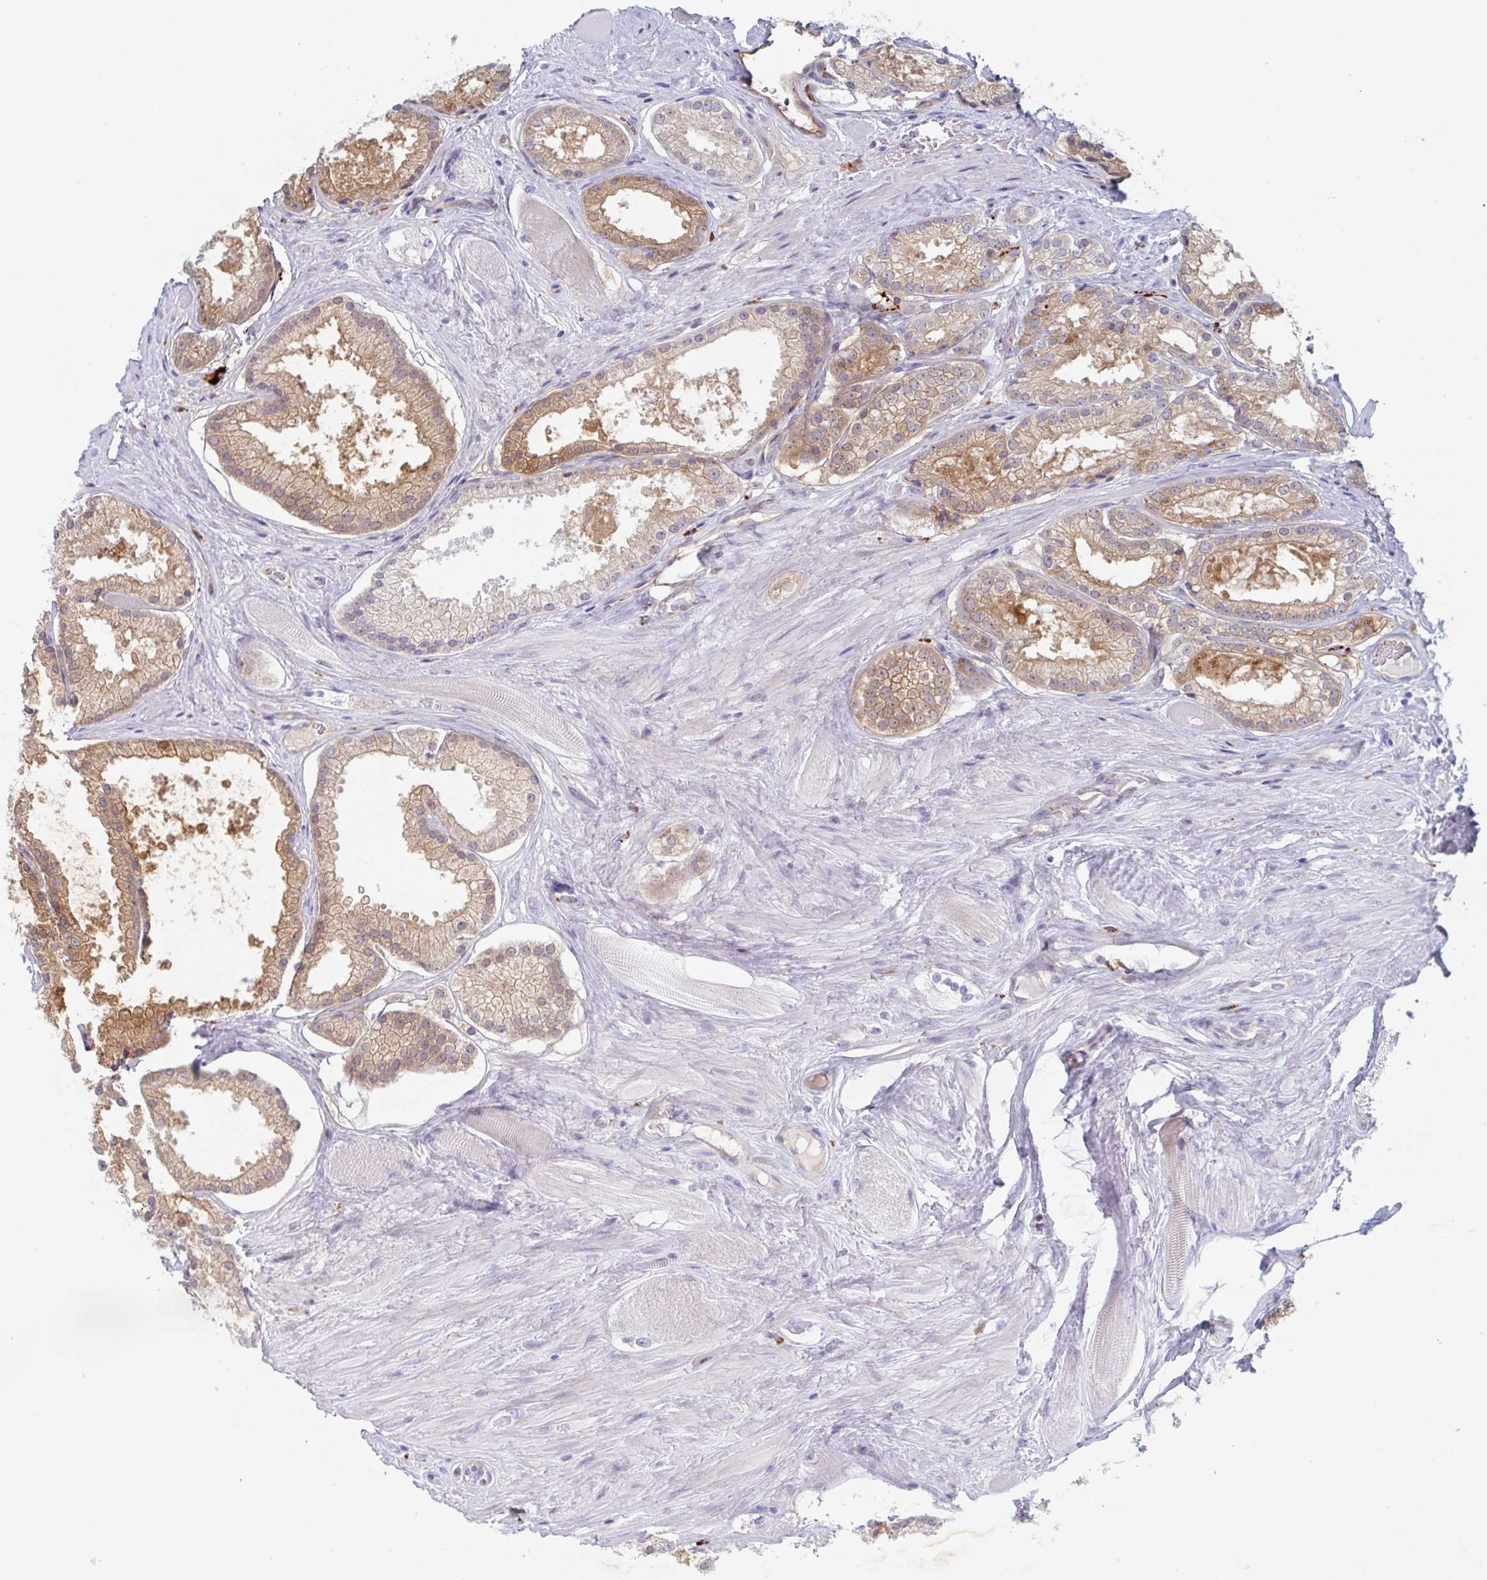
{"staining": {"intensity": "moderate", "quantity": ">75%", "location": "cytoplasmic/membranous"}, "tissue": "prostate cancer", "cell_type": "Tumor cells", "image_type": "cancer", "snomed": [{"axis": "morphology", "description": "Adenocarcinoma, High grade"}, {"axis": "topography", "description": "Prostate"}], "caption": "DAB immunohistochemical staining of human prostate cancer shows moderate cytoplasmic/membranous protein staining in approximately >75% of tumor cells. (DAB (3,3'-diaminobenzidine) IHC with brightfield microscopy, high magnification).", "gene": "MANBA", "patient": {"sex": "male", "age": 68}}